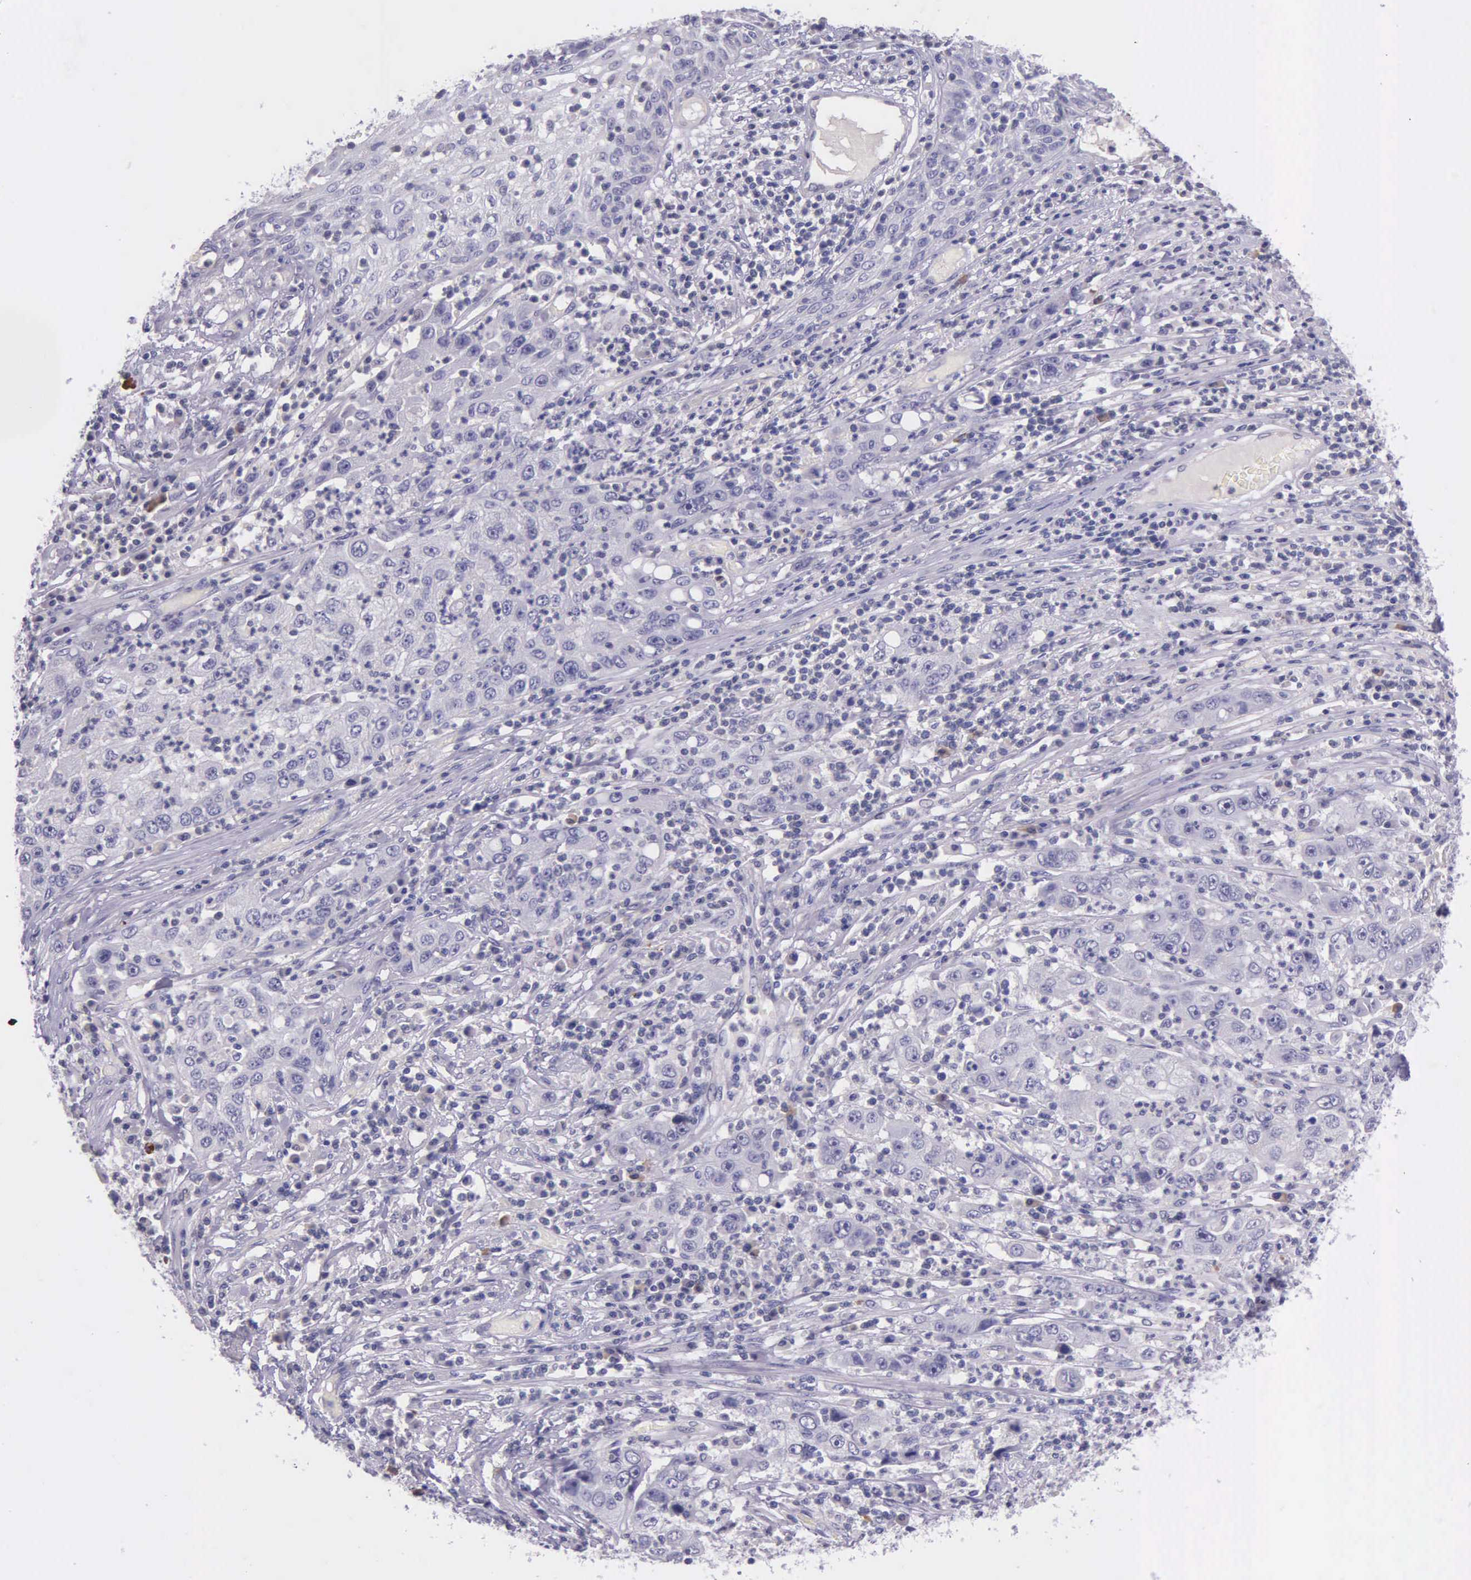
{"staining": {"intensity": "negative", "quantity": "none", "location": "none"}, "tissue": "cervical cancer", "cell_type": "Tumor cells", "image_type": "cancer", "snomed": [{"axis": "morphology", "description": "Squamous cell carcinoma, NOS"}, {"axis": "topography", "description": "Cervix"}], "caption": "Tumor cells are negative for brown protein staining in cervical squamous cell carcinoma. (DAB immunohistochemistry (IHC) visualized using brightfield microscopy, high magnification).", "gene": "THSD7A", "patient": {"sex": "female", "age": 36}}